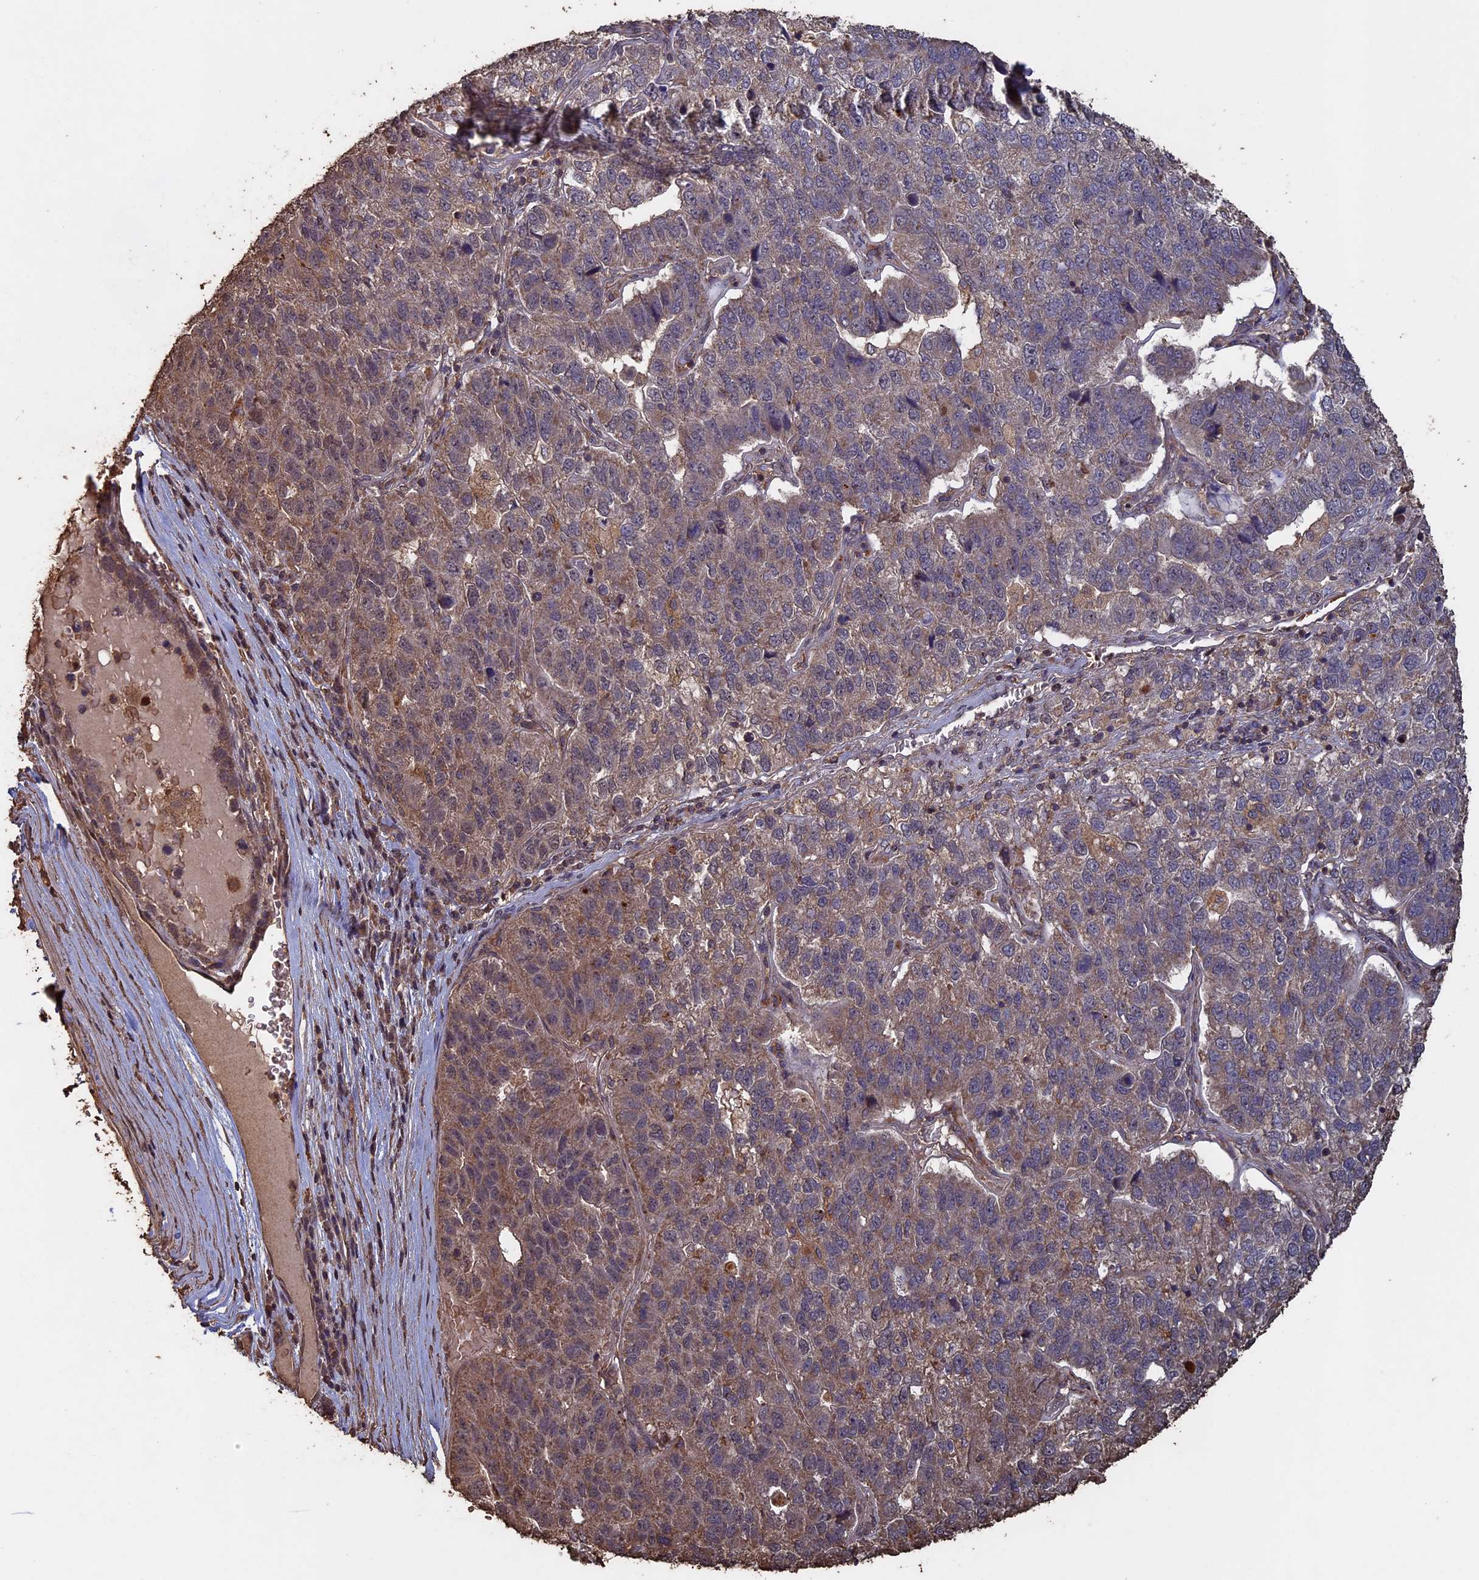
{"staining": {"intensity": "moderate", "quantity": "<25%", "location": "cytoplasmic/membranous"}, "tissue": "pancreatic cancer", "cell_type": "Tumor cells", "image_type": "cancer", "snomed": [{"axis": "morphology", "description": "Adenocarcinoma, NOS"}, {"axis": "topography", "description": "Pancreas"}], "caption": "Immunohistochemical staining of human pancreatic cancer demonstrates low levels of moderate cytoplasmic/membranous staining in approximately <25% of tumor cells.", "gene": "HUNK", "patient": {"sex": "female", "age": 61}}